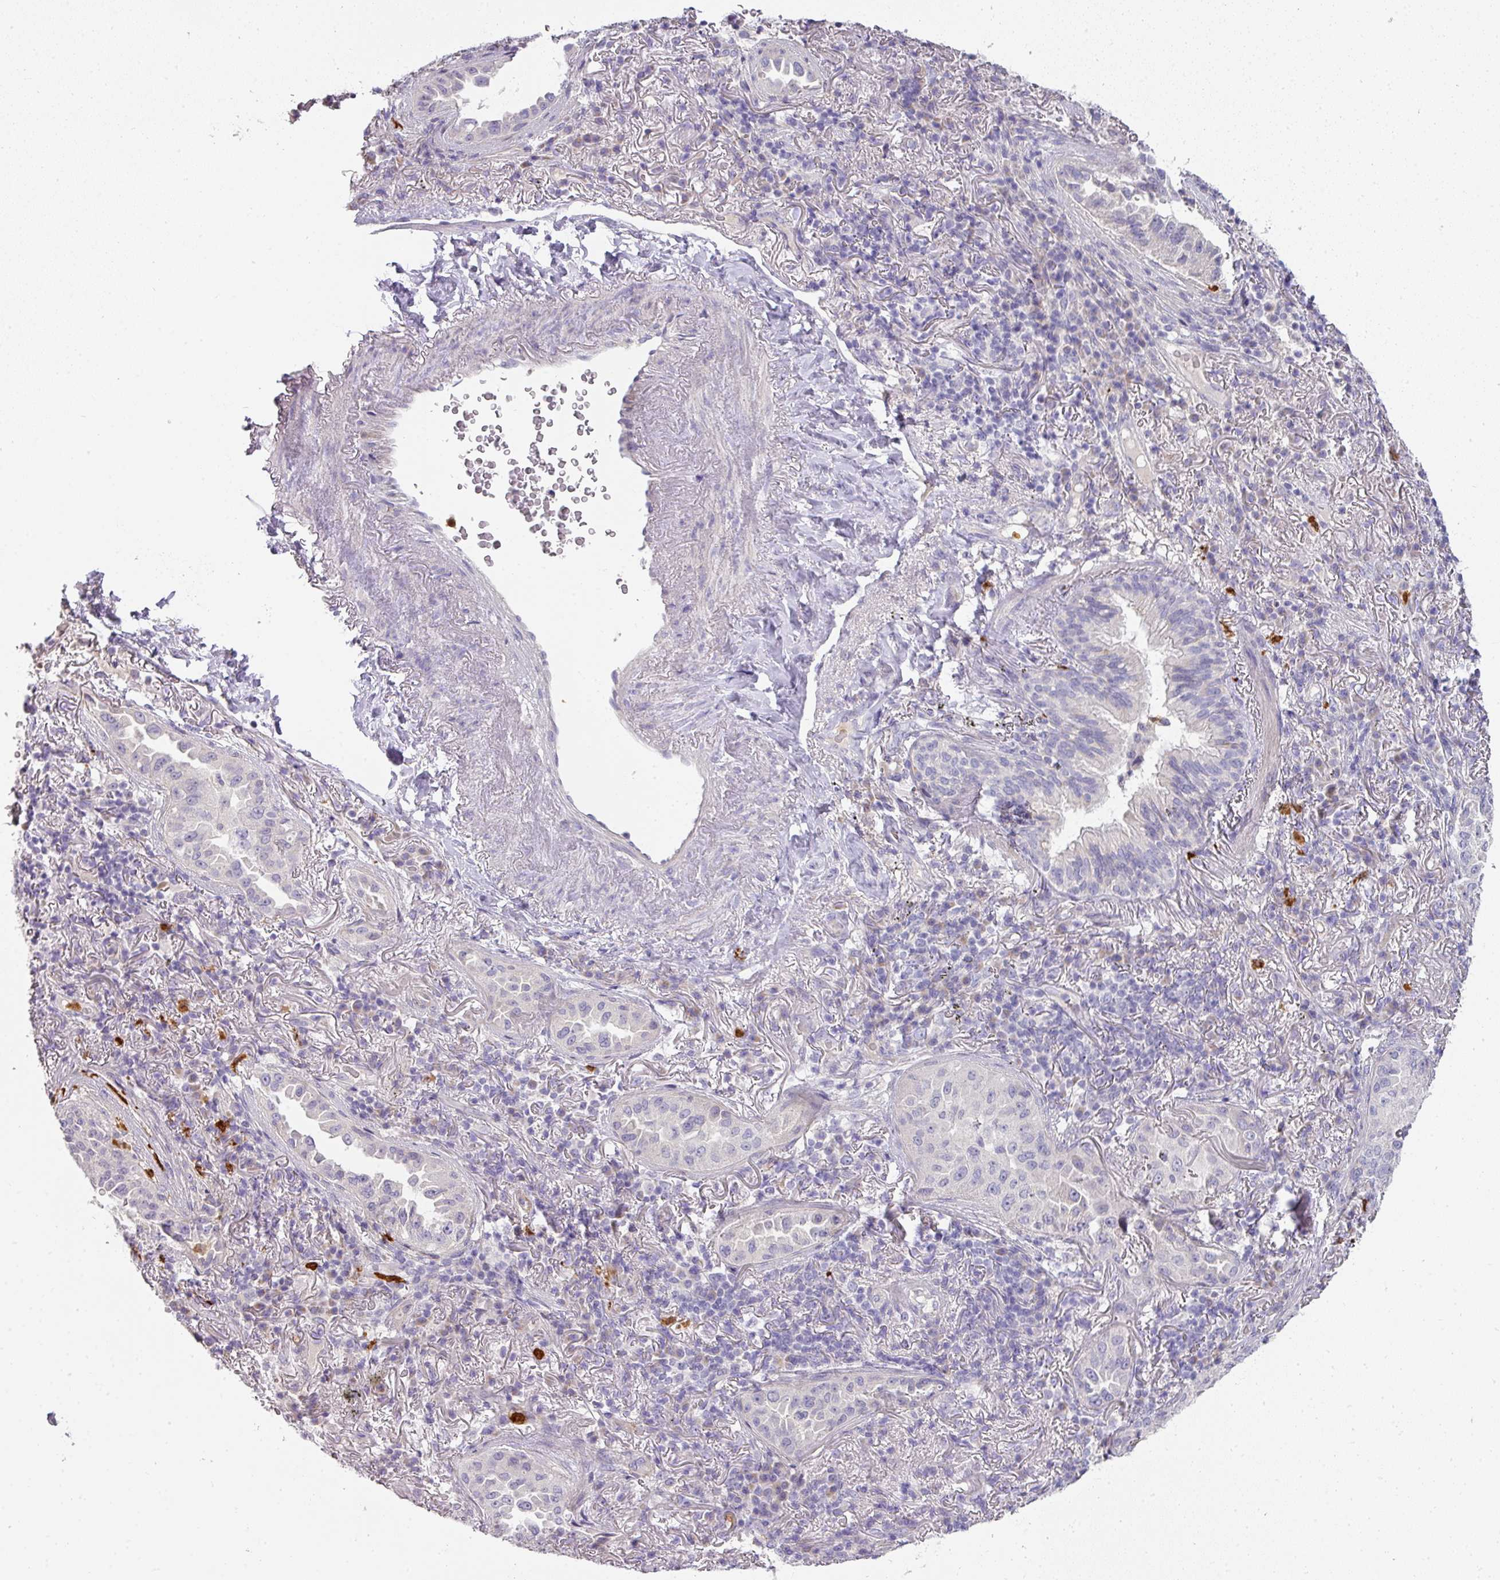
{"staining": {"intensity": "negative", "quantity": "none", "location": "none"}, "tissue": "lung cancer", "cell_type": "Tumor cells", "image_type": "cancer", "snomed": [{"axis": "morphology", "description": "Adenocarcinoma, NOS"}, {"axis": "topography", "description": "Lung"}], "caption": "A photomicrograph of human adenocarcinoma (lung) is negative for staining in tumor cells.", "gene": "HHEX", "patient": {"sex": "female", "age": 69}}